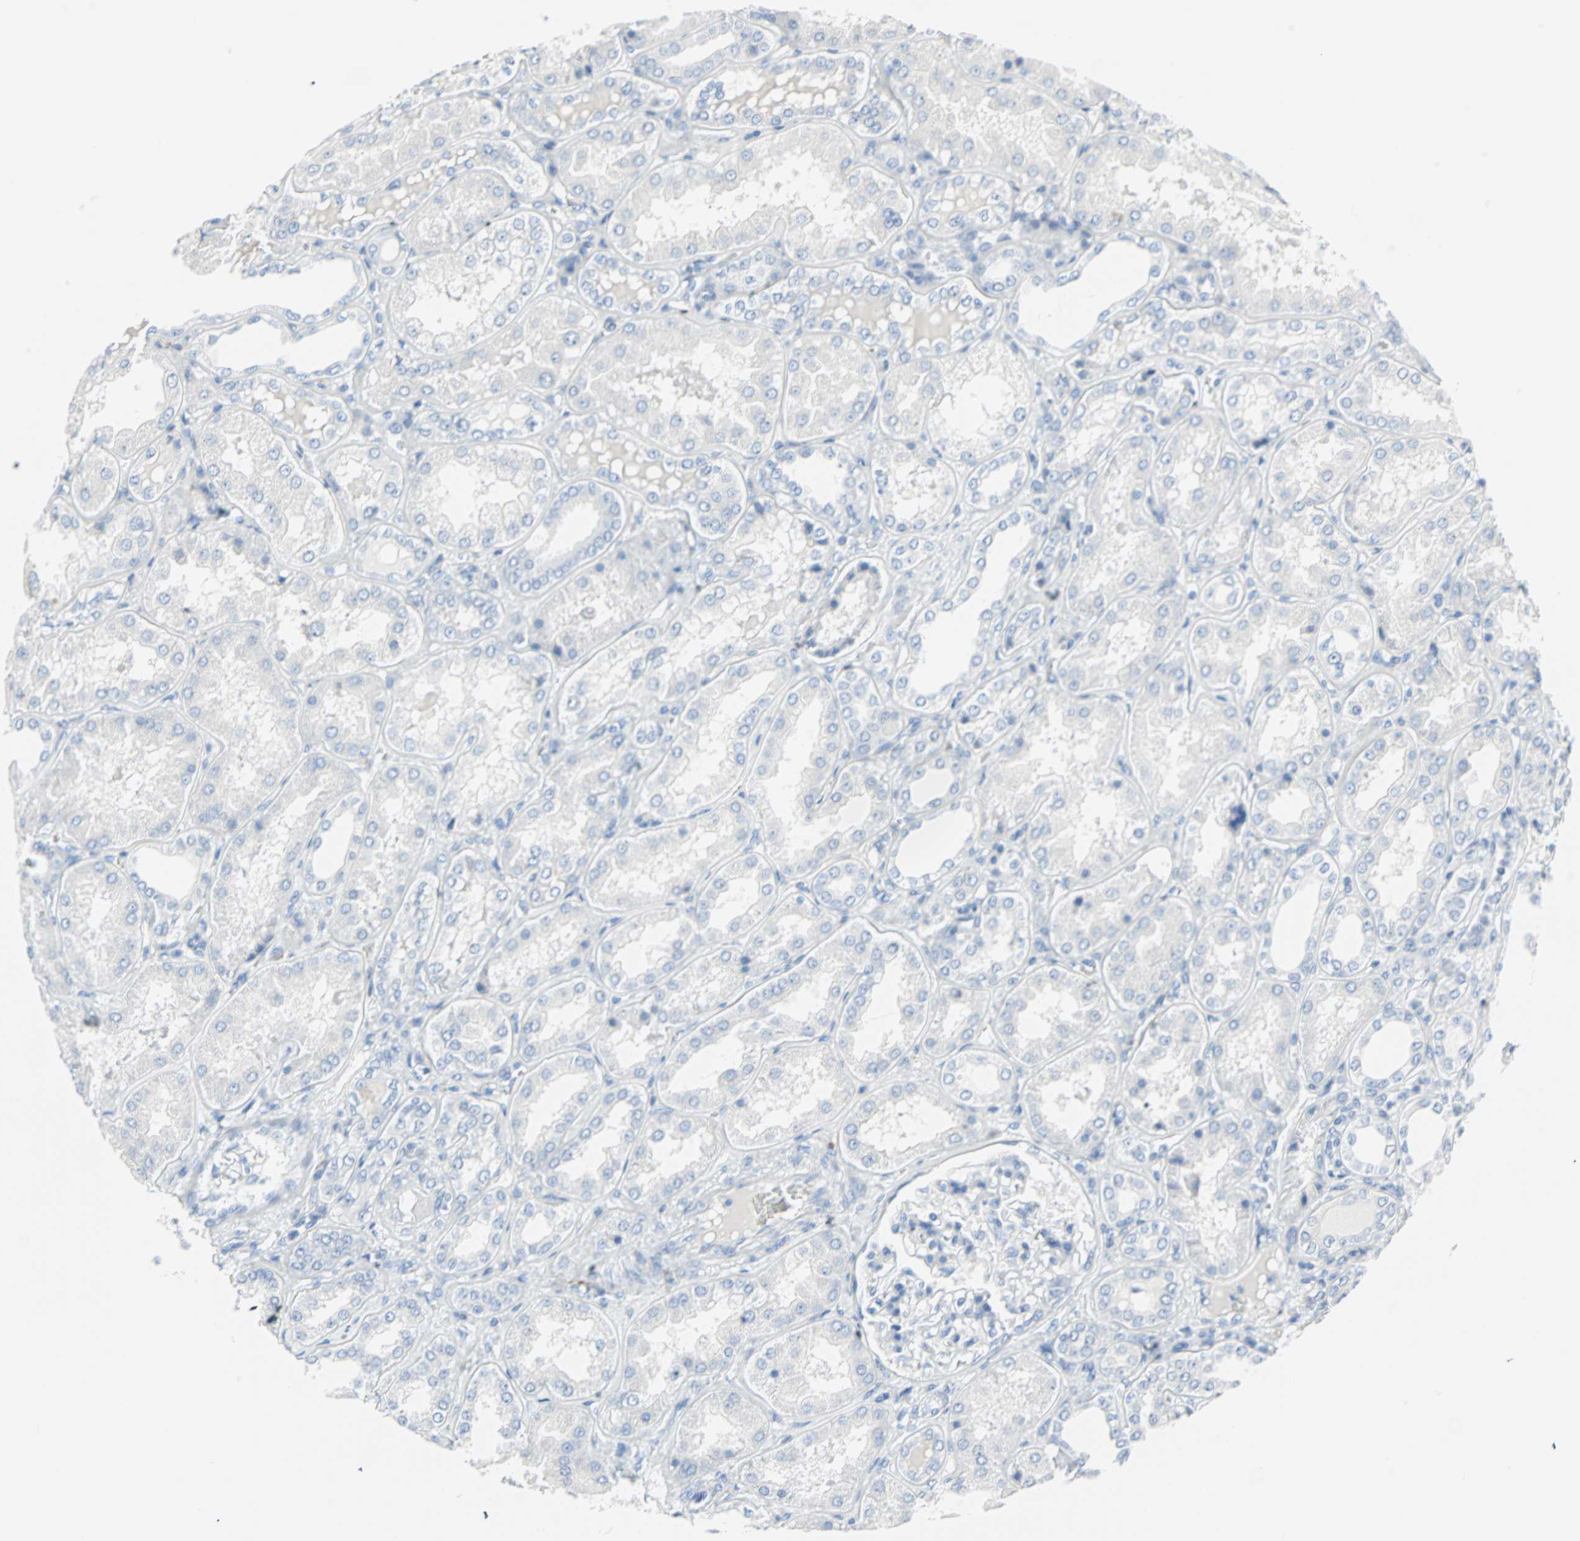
{"staining": {"intensity": "negative", "quantity": "none", "location": "none"}, "tissue": "kidney", "cell_type": "Cells in glomeruli", "image_type": "normal", "snomed": [{"axis": "morphology", "description": "Normal tissue, NOS"}, {"axis": "topography", "description": "Kidney"}], "caption": "This photomicrograph is of normal kidney stained with immunohistochemistry (IHC) to label a protein in brown with the nuclei are counter-stained blue. There is no expression in cells in glomeruli. The staining was performed using DAB to visualize the protein expression in brown, while the nuclei were stained in blue with hematoxylin (Magnification: 20x).", "gene": "STX1A", "patient": {"sex": "female", "age": 56}}